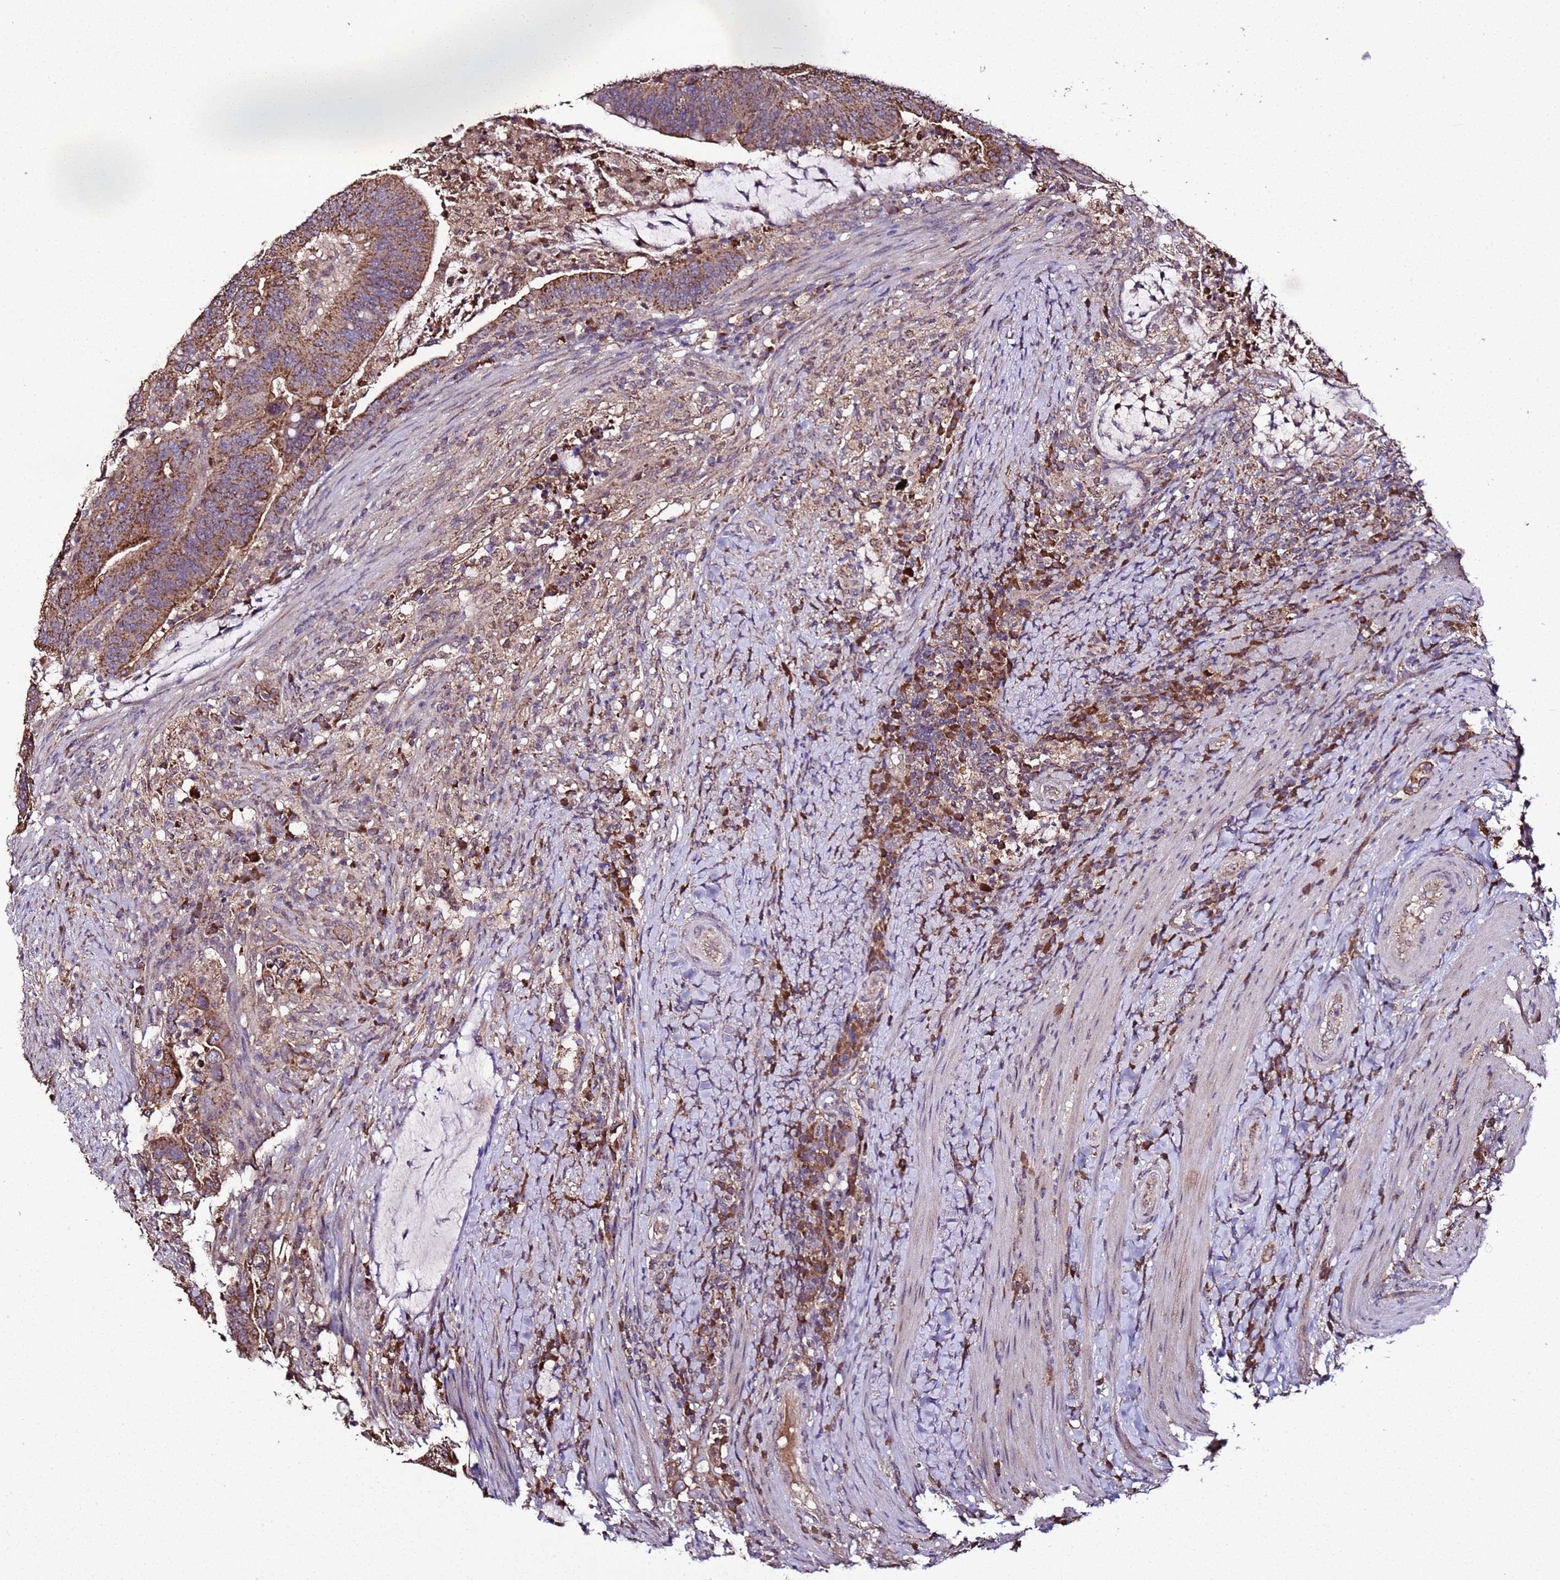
{"staining": {"intensity": "strong", "quantity": ">75%", "location": "cytoplasmic/membranous"}, "tissue": "colorectal cancer", "cell_type": "Tumor cells", "image_type": "cancer", "snomed": [{"axis": "morphology", "description": "Adenocarcinoma, NOS"}, {"axis": "topography", "description": "Colon"}], "caption": "Immunohistochemistry (DAB (3,3'-diaminobenzidine)) staining of human colorectal cancer (adenocarcinoma) reveals strong cytoplasmic/membranous protein positivity in approximately >75% of tumor cells. (DAB (3,3'-diaminobenzidine) IHC, brown staining for protein, blue staining for nuclei).", "gene": "HSPBAP1", "patient": {"sex": "female", "age": 66}}